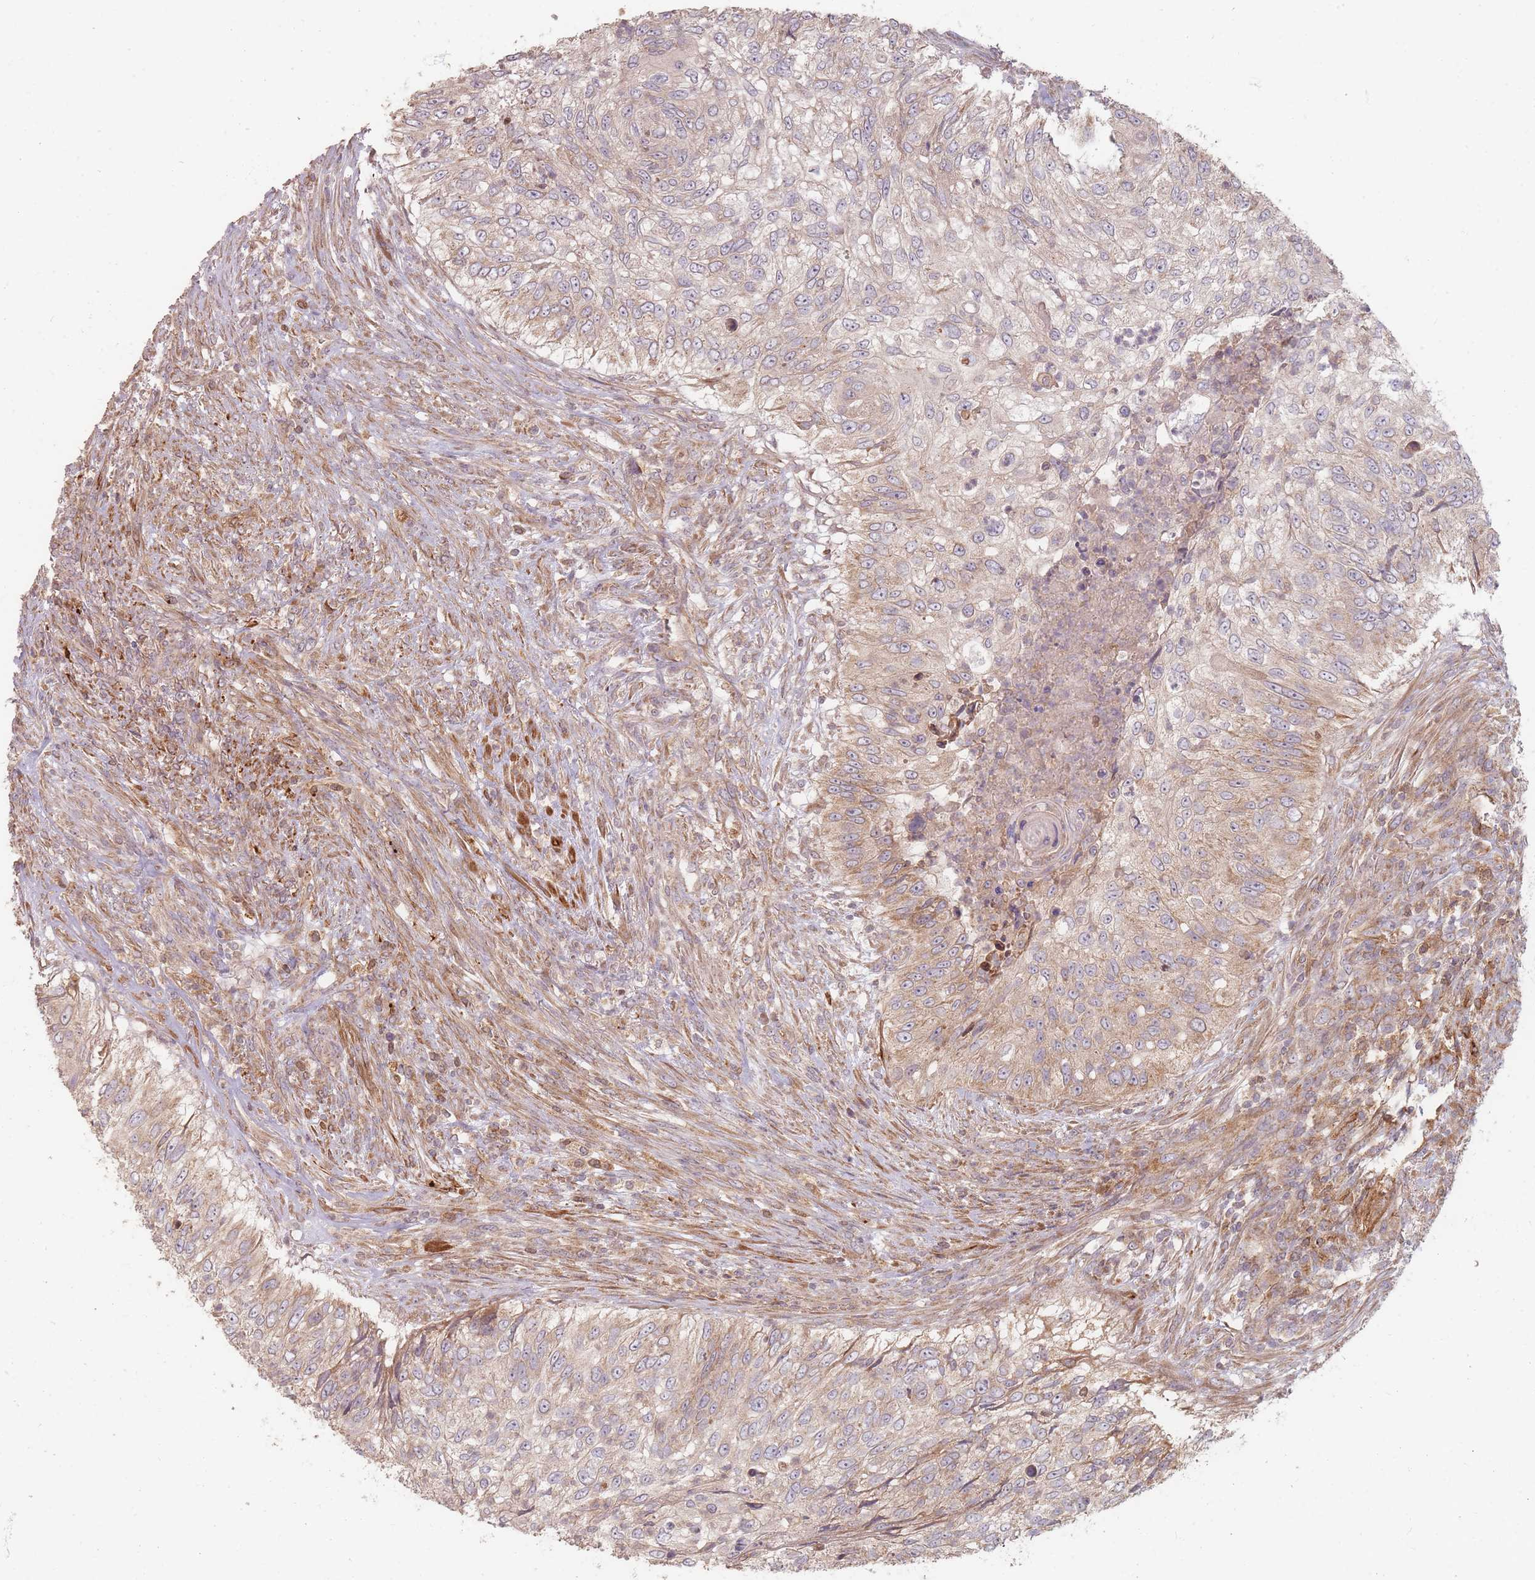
{"staining": {"intensity": "weak", "quantity": "25%-75%", "location": "cytoplasmic/membranous"}, "tissue": "urothelial cancer", "cell_type": "Tumor cells", "image_type": "cancer", "snomed": [{"axis": "morphology", "description": "Urothelial carcinoma, High grade"}, {"axis": "topography", "description": "Urinary bladder"}], "caption": "A high-resolution histopathology image shows immunohistochemistry (IHC) staining of high-grade urothelial carcinoma, which demonstrates weak cytoplasmic/membranous positivity in about 25%-75% of tumor cells.", "gene": "MRPS6", "patient": {"sex": "female", "age": 60}}